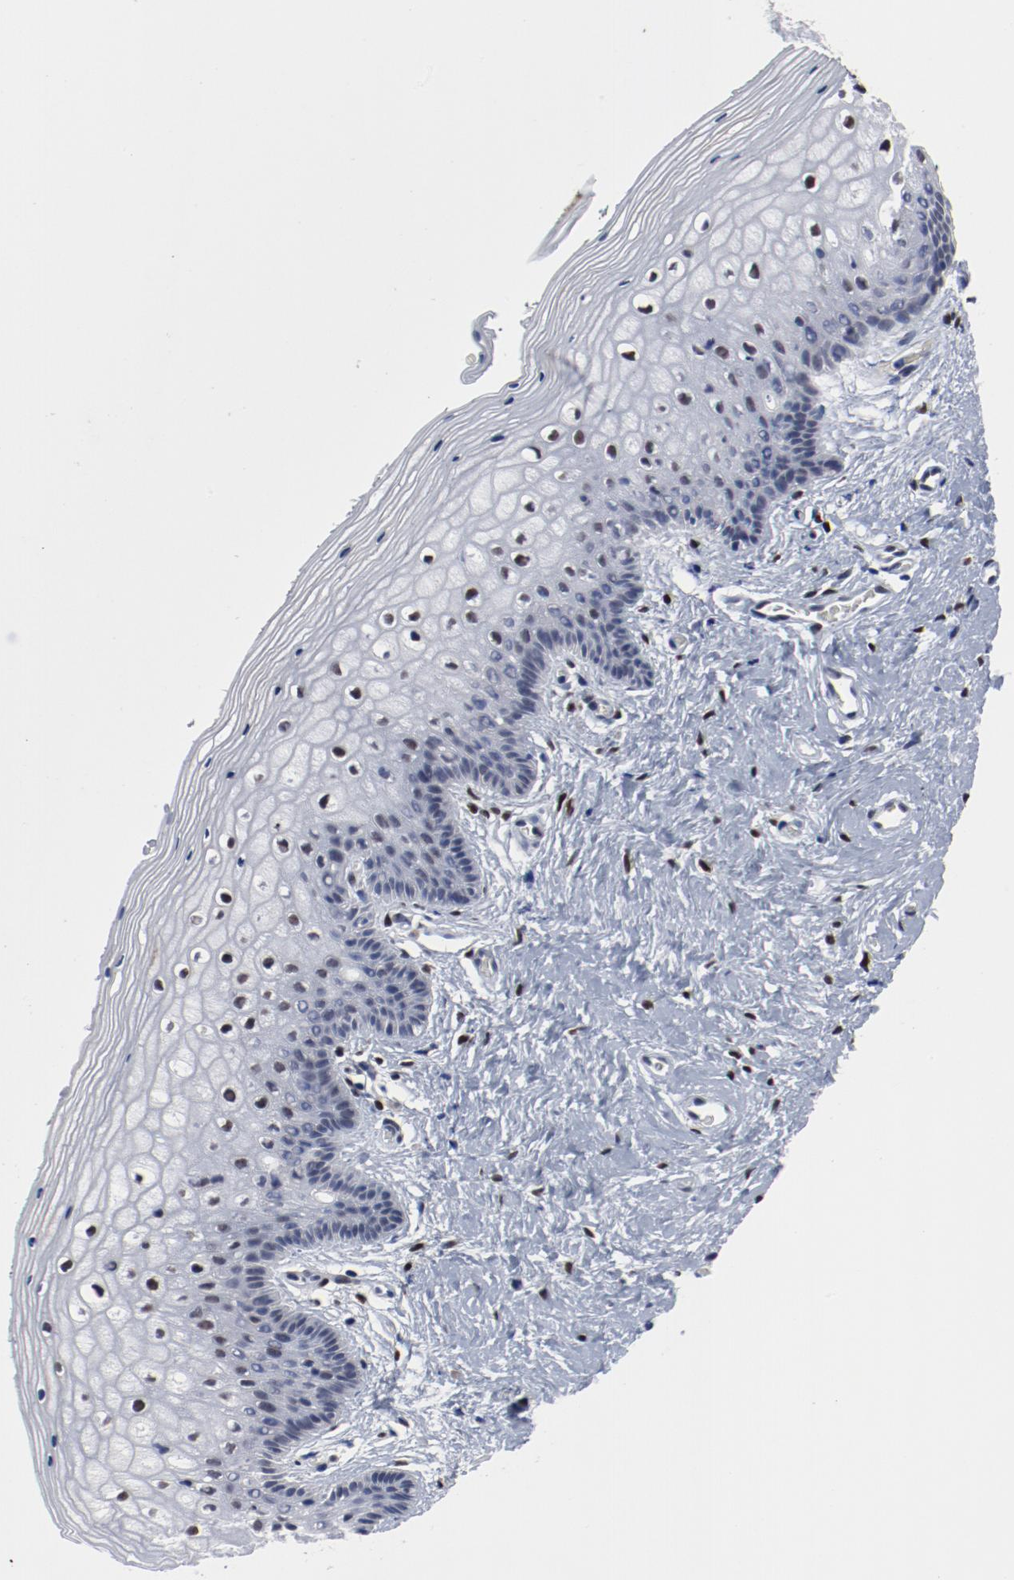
{"staining": {"intensity": "moderate", "quantity": "25%-75%", "location": "nuclear"}, "tissue": "vagina", "cell_type": "Squamous epithelial cells", "image_type": "normal", "snomed": [{"axis": "morphology", "description": "Normal tissue, NOS"}, {"axis": "topography", "description": "Vagina"}], "caption": "A histopathology image of vagina stained for a protein reveals moderate nuclear brown staining in squamous epithelial cells. Using DAB (brown) and hematoxylin (blue) stains, captured at high magnification using brightfield microscopy.", "gene": "ARNT", "patient": {"sex": "female", "age": 46}}